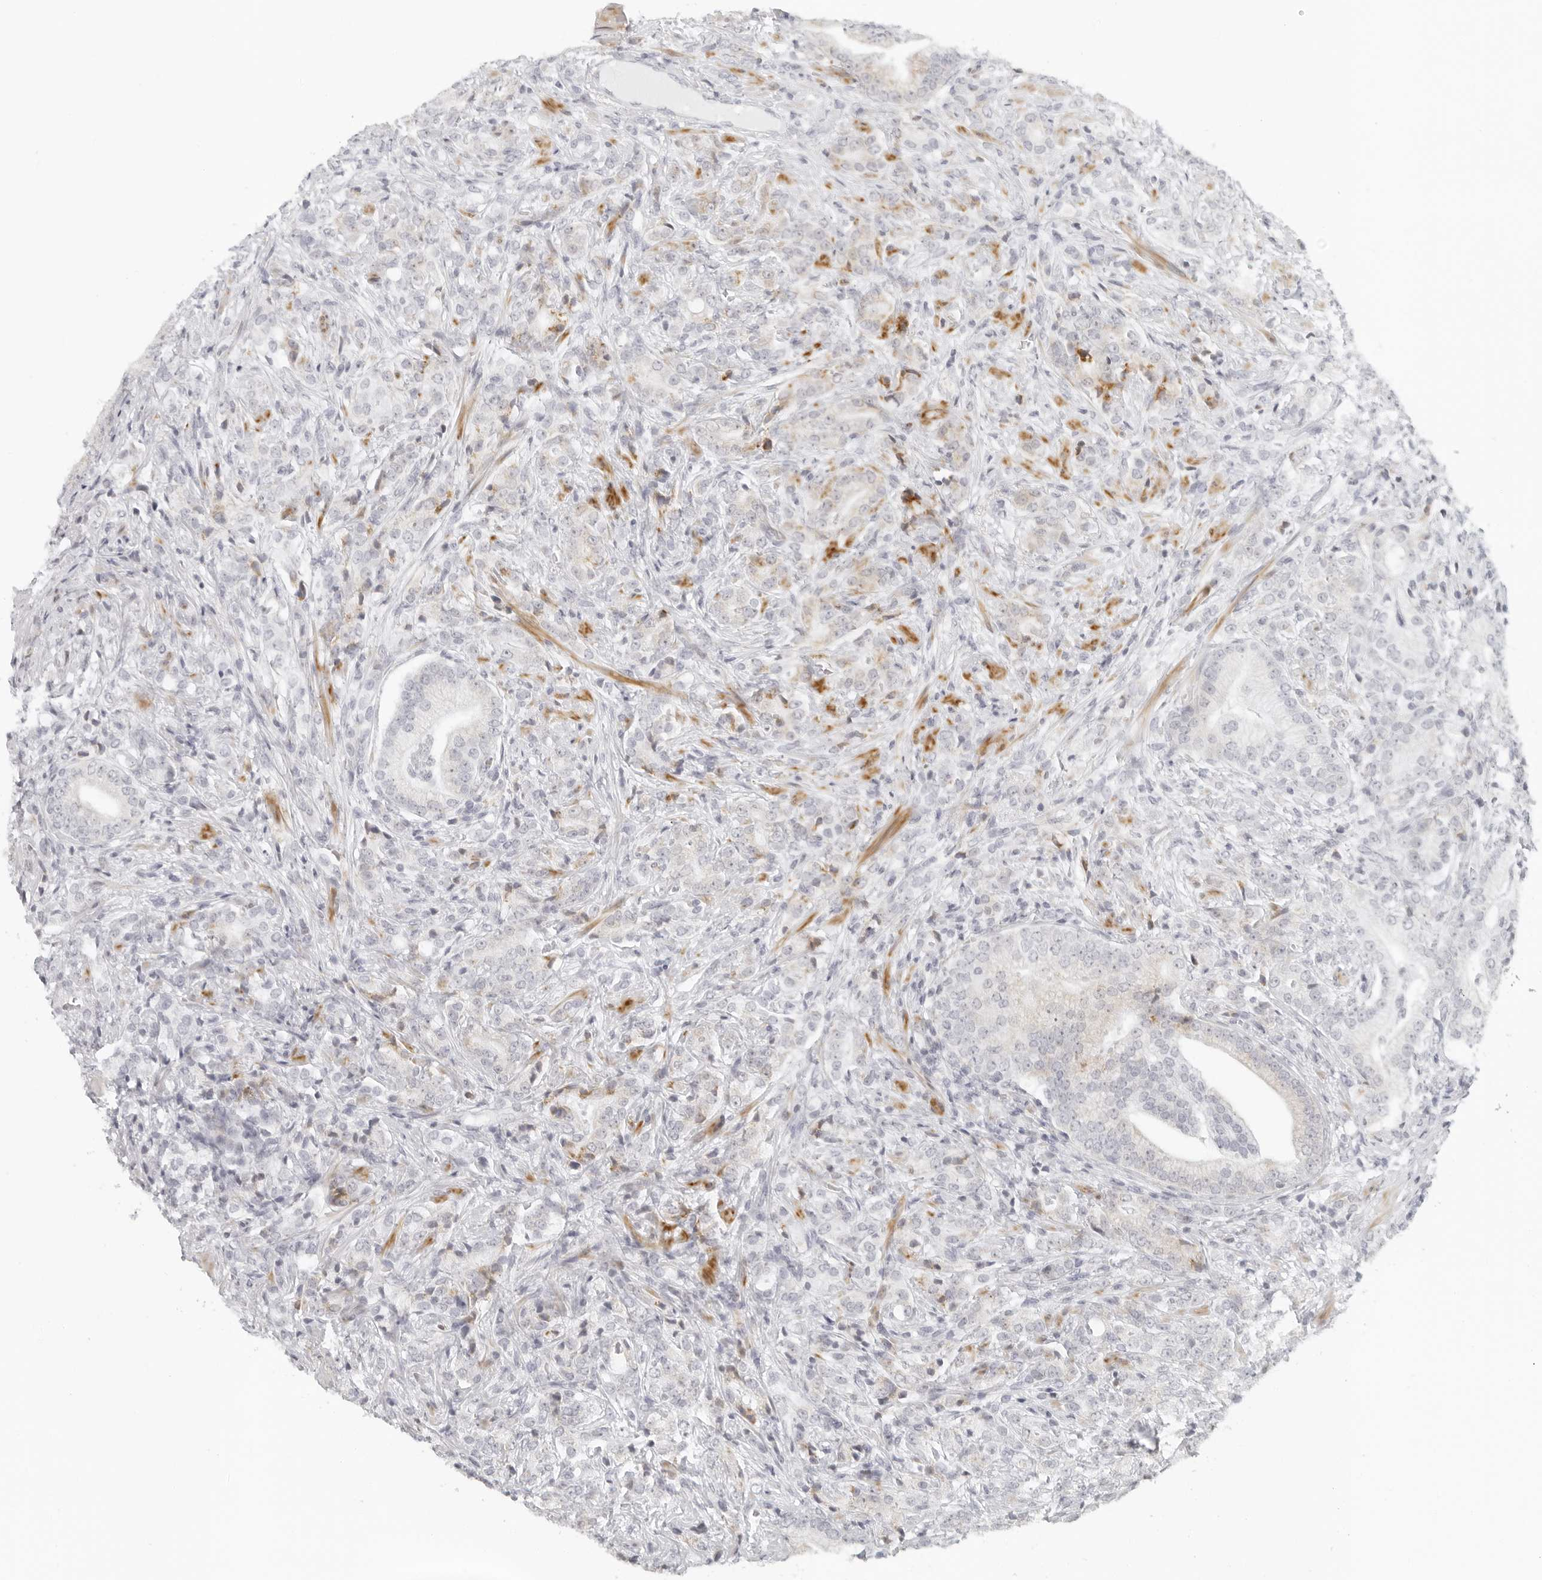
{"staining": {"intensity": "moderate", "quantity": "<25%", "location": "cytoplasmic/membranous"}, "tissue": "prostate cancer", "cell_type": "Tumor cells", "image_type": "cancer", "snomed": [{"axis": "morphology", "description": "Adenocarcinoma, High grade"}, {"axis": "topography", "description": "Prostate"}], "caption": "Prostate adenocarcinoma (high-grade) tissue reveals moderate cytoplasmic/membranous expression in approximately <25% of tumor cells, visualized by immunohistochemistry.", "gene": "RPS6KC1", "patient": {"sex": "male", "age": 57}}